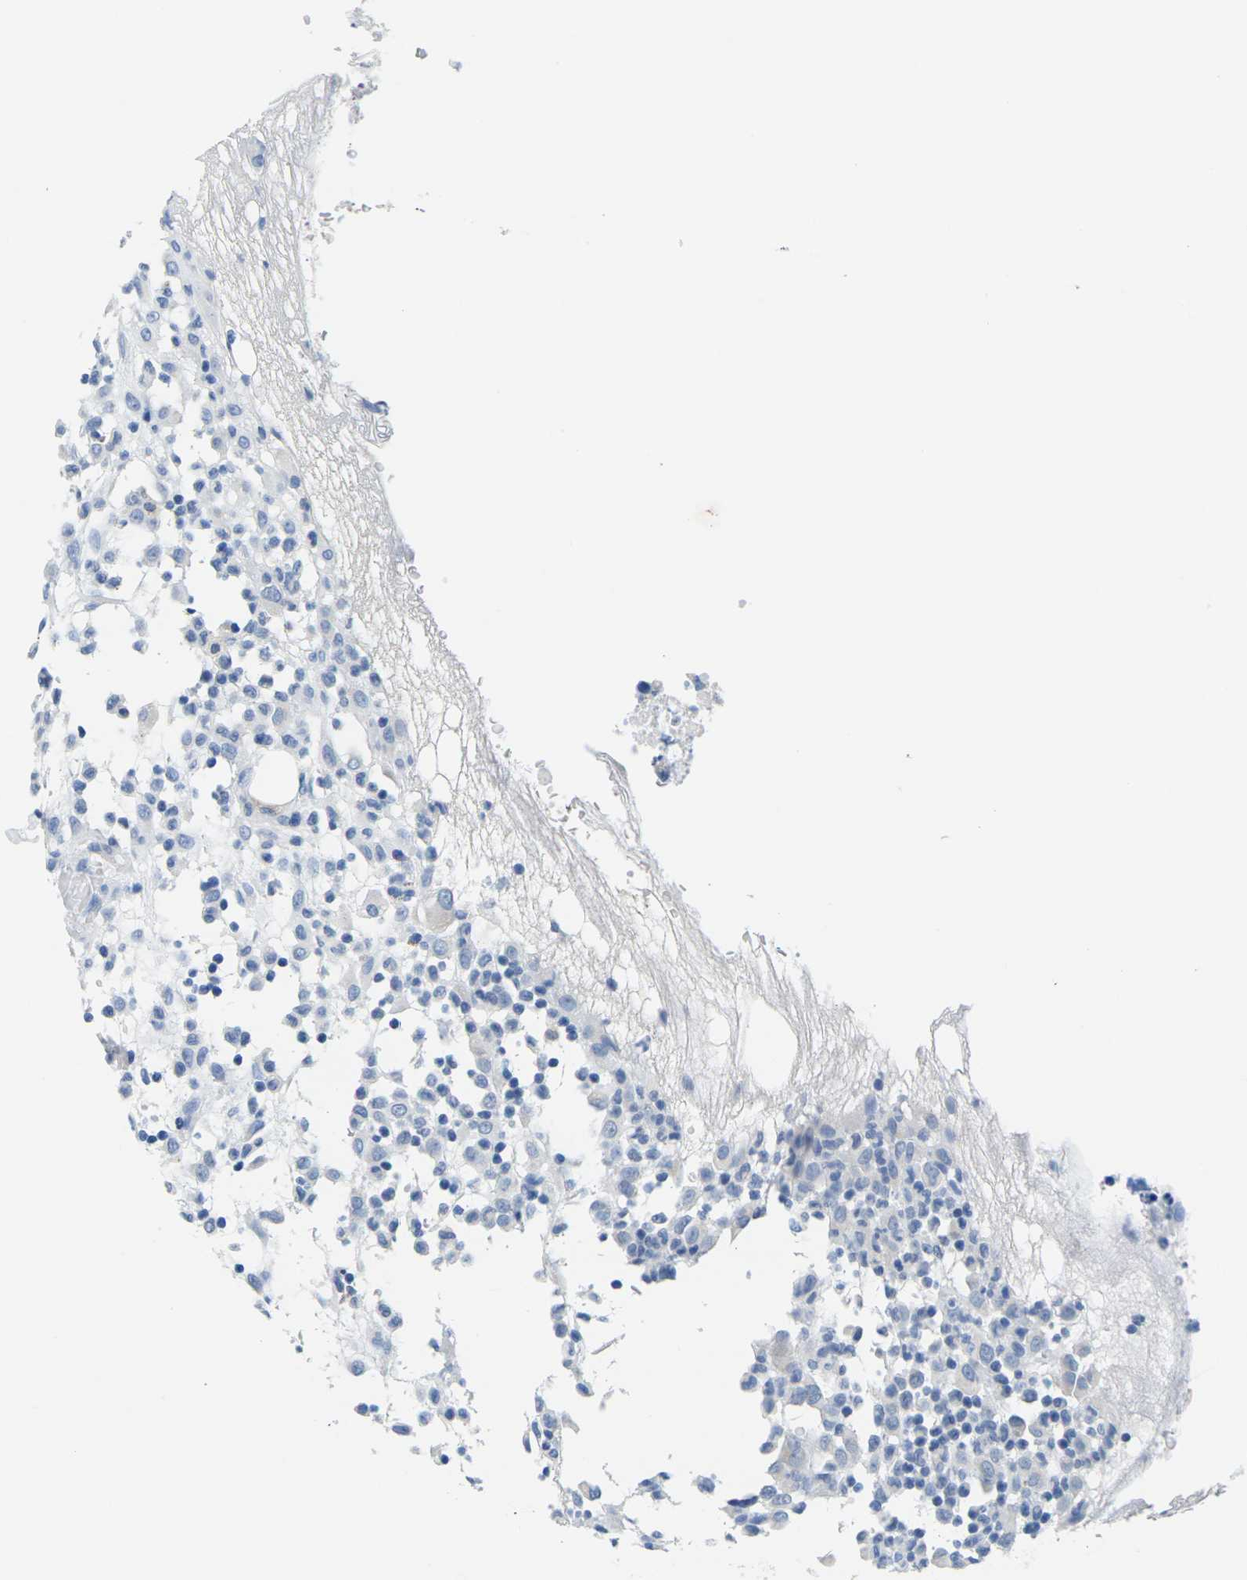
{"staining": {"intensity": "negative", "quantity": "none", "location": "none"}, "tissue": "colorectal cancer", "cell_type": "Tumor cells", "image_type": "cancer", "snomed": [{"axis": "morphology", "description": "Adenocarcinoma, NOS"}, {"axis": "topography", "description": "Colon"}], "caption": "Immunohistochemistry of colorectal cancer shows no expression in tumor cells.", "gene": "FAM3D", "patient": {"sex": "female", "age": 86}}